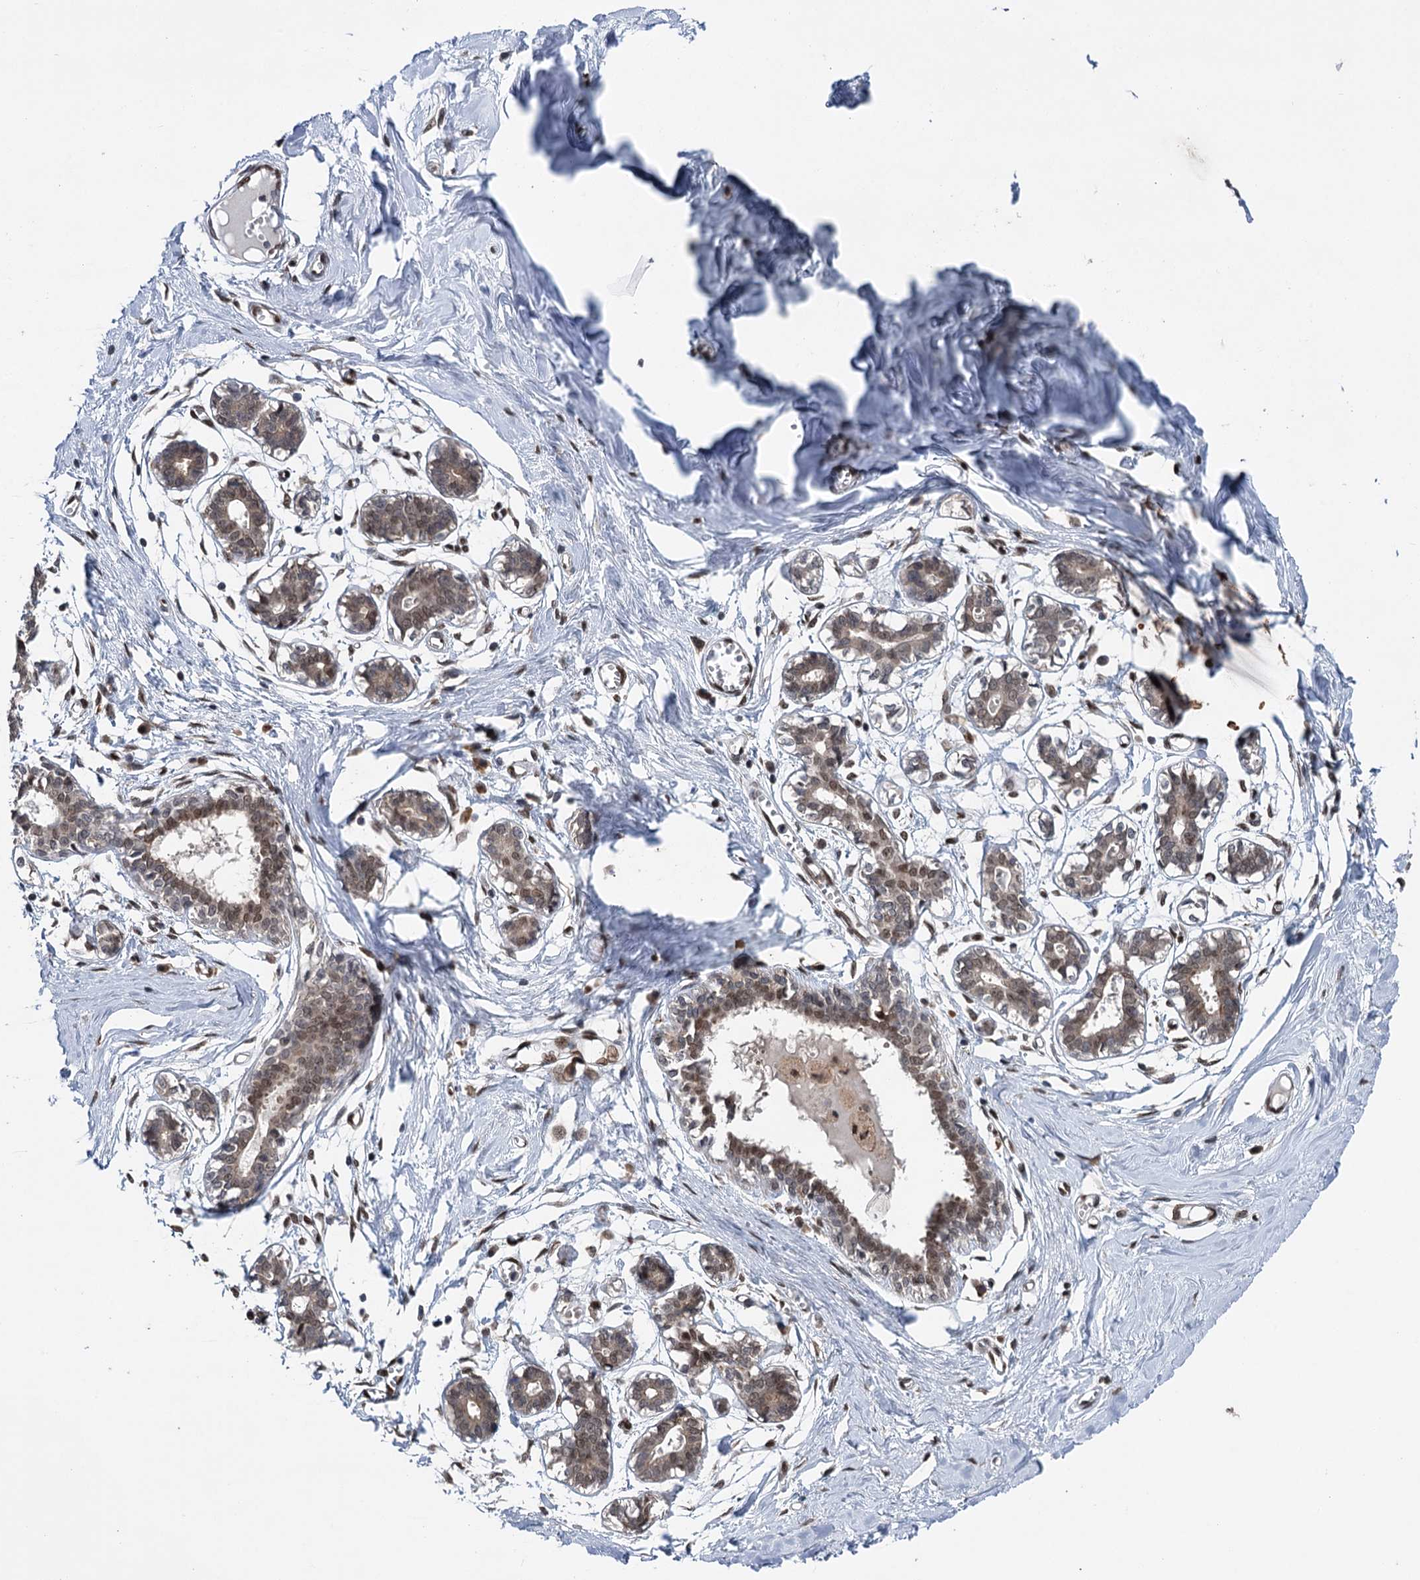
{"staining": {"intensity": "strong", "quantity": ">75%", "location": "nuclear"}, "tissue": "breast", "cell_type": "Adipocytes", "image_type": "normal", "snomed": [{"axis": "morphology", "description": "Normal tissue, NOS"}, {"axis": "topography", "description": "Breast"}], "caption": "A high-resolution micrograph shows immunohistochemistry staining of unremarkable breast, which demonstrates strong nuclear positivity in approximately >75% of adipocytes.", "gene": "MESD", "patient": {"sex": "female", "age": 27}}